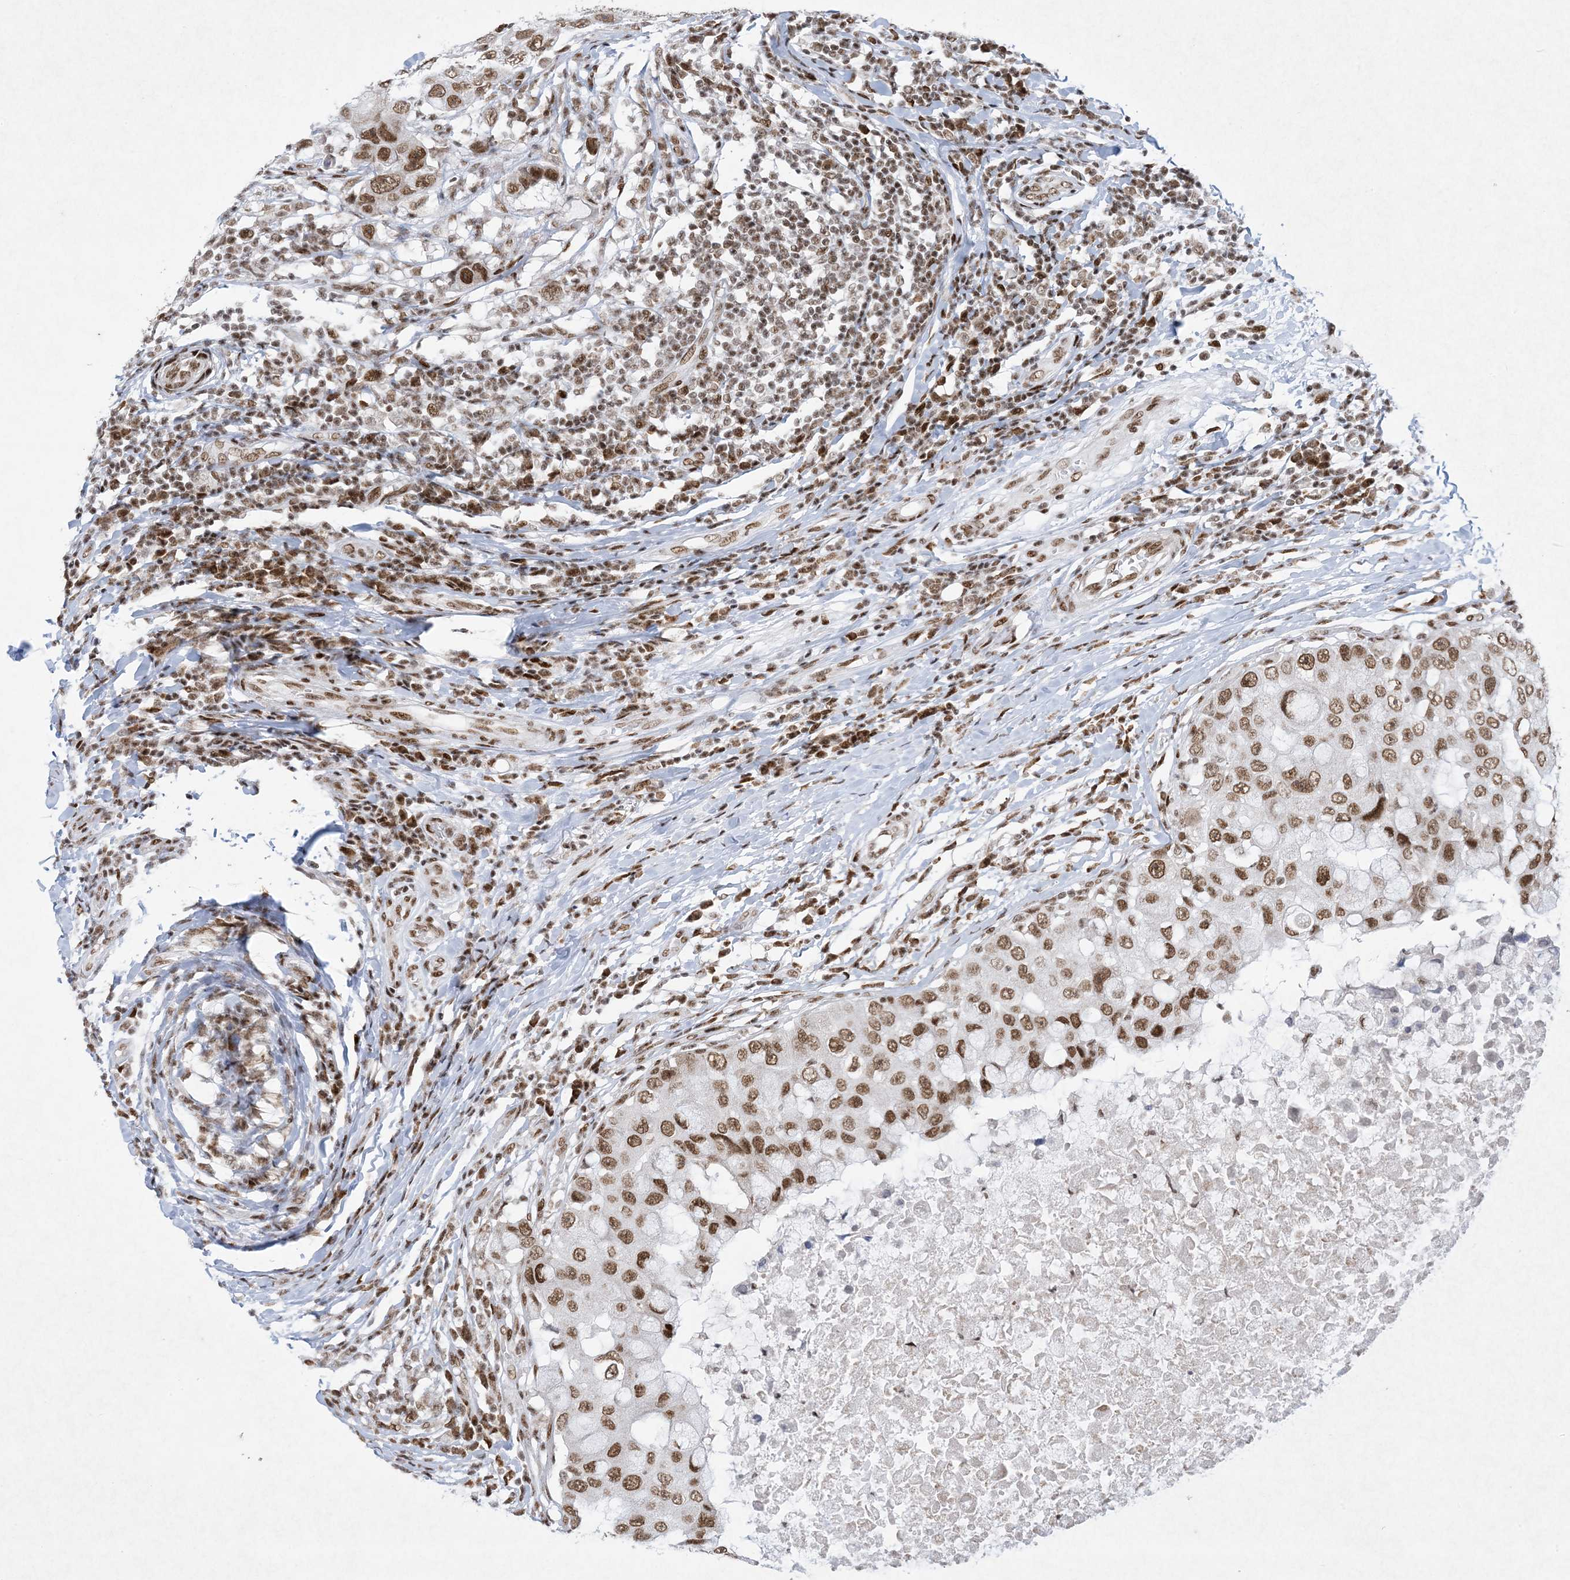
{"staining": {"intensity": "moderate", "quantity": ">75%", "location": "nuclear"}, "tissue": "breast cancer", "cell_type": "Tumor cells", "image_type": "cancer", "snomed": [{"axis": "morphology", "description": "Duct carcinoma"}, {"axis": "topography", "description": "Breast"}], "caption": "A photomicrograph showing moderate nuclear expression in about >75% of tumor cells in breast cancer, as visualized by brown immunohistochemical staining.", "gene": "PKNOX2", "patient": {"sex": "female", "age": 27}}